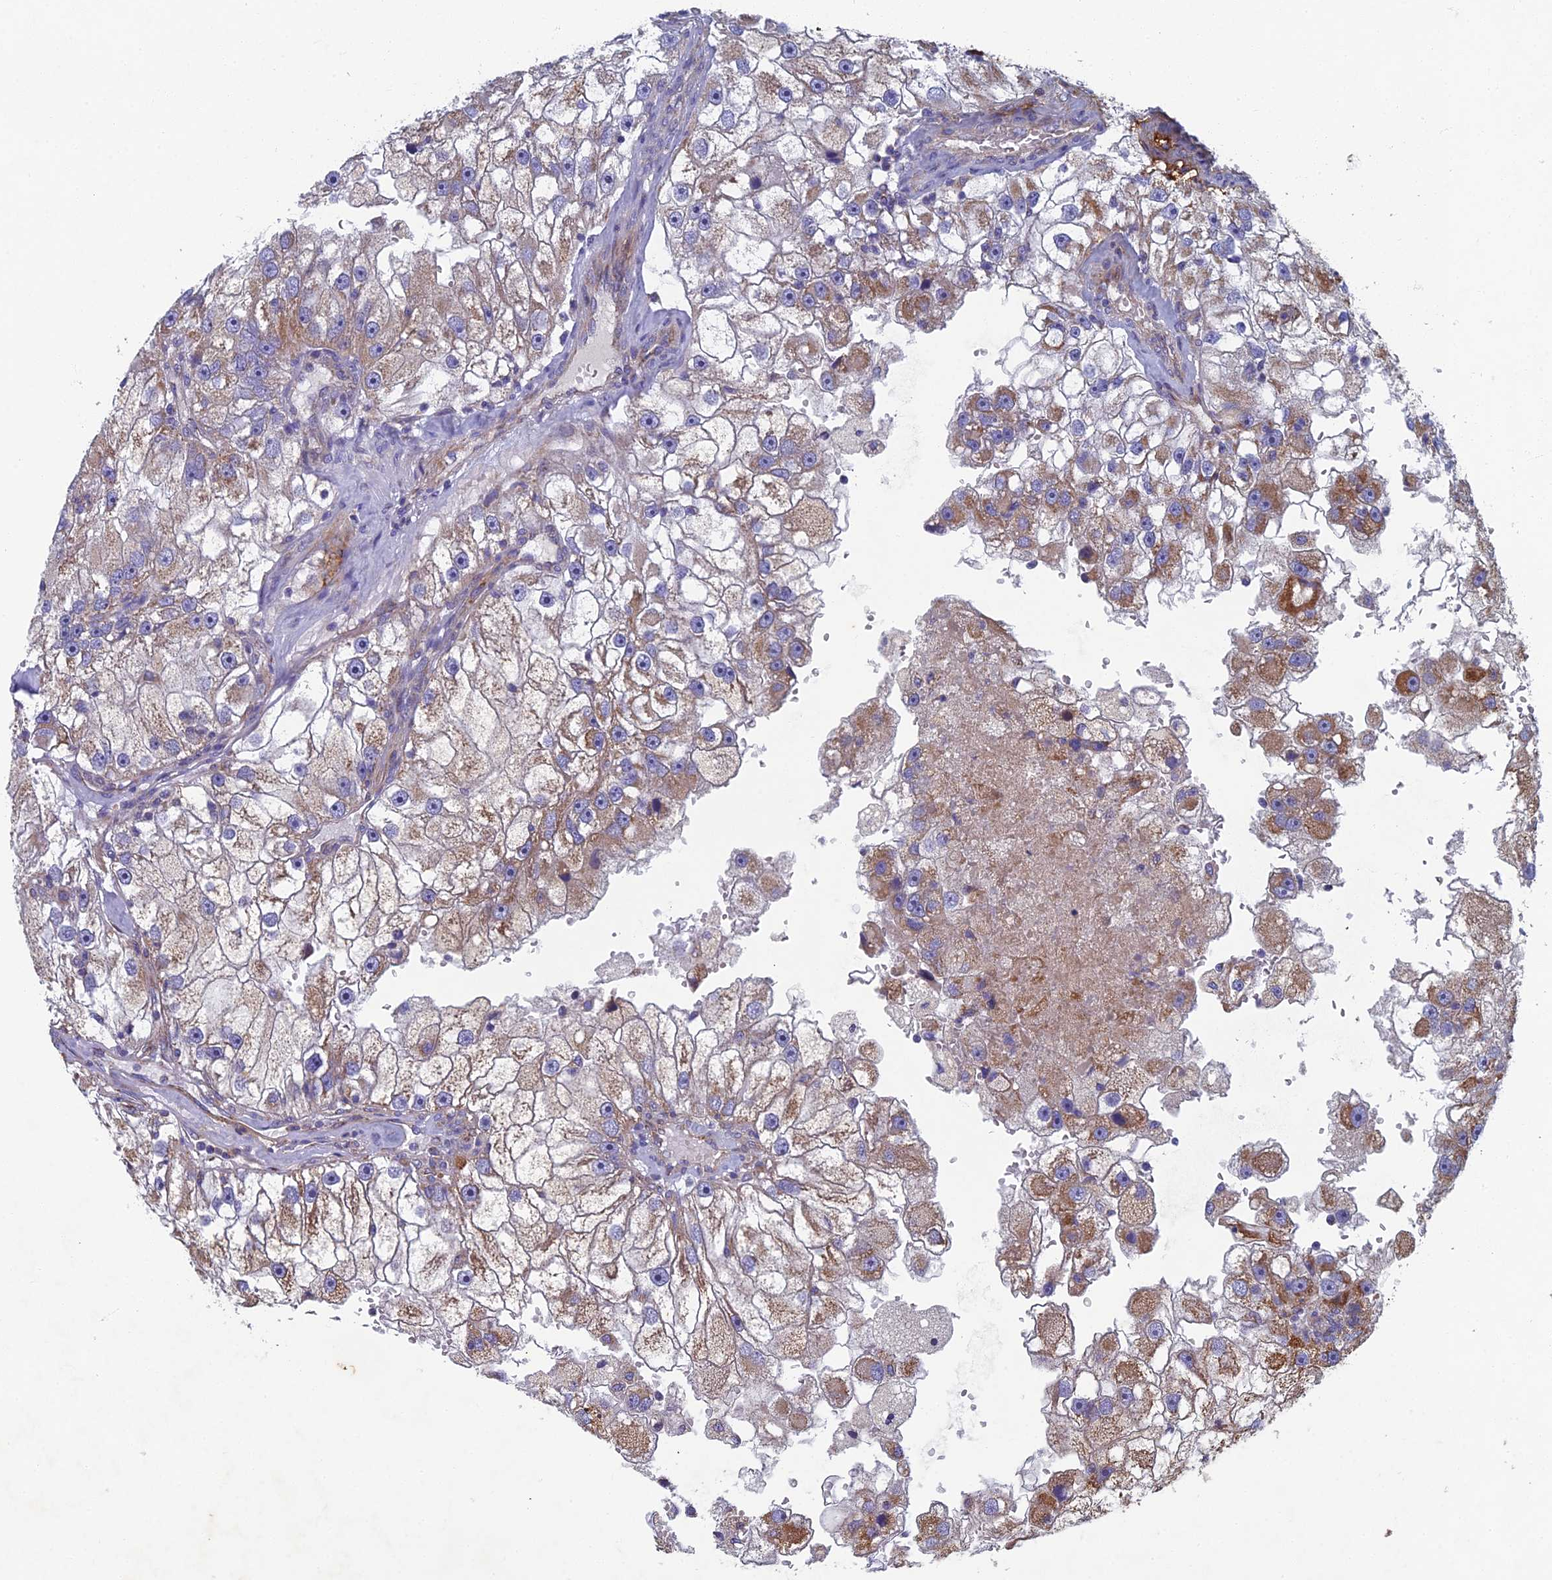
{"staining": {"intensity": "moderate", "quantity": "25%-75%", "location": "cytoplasmic/membranous"}, "tissue": "renal cancer", "cell_type": "Tumor cells", "image_type": "cancer", "snomed": [{"axis": "morphology", "description": "Adenocarcinoma, NOS"}, {"axis": "topography", "description": "Kidney"}], "caption": "This micrograph shows renal cancer (adenocarcinoma) stained with immunohistochemistry to label a protein in brown. The cytoplasmic/membranous of tumor cells show moderate positivity for the protein. Nuclei are counter-stained blue.", "gene": "RNASEK", "patient": {"sex": "male", "age": 63}}